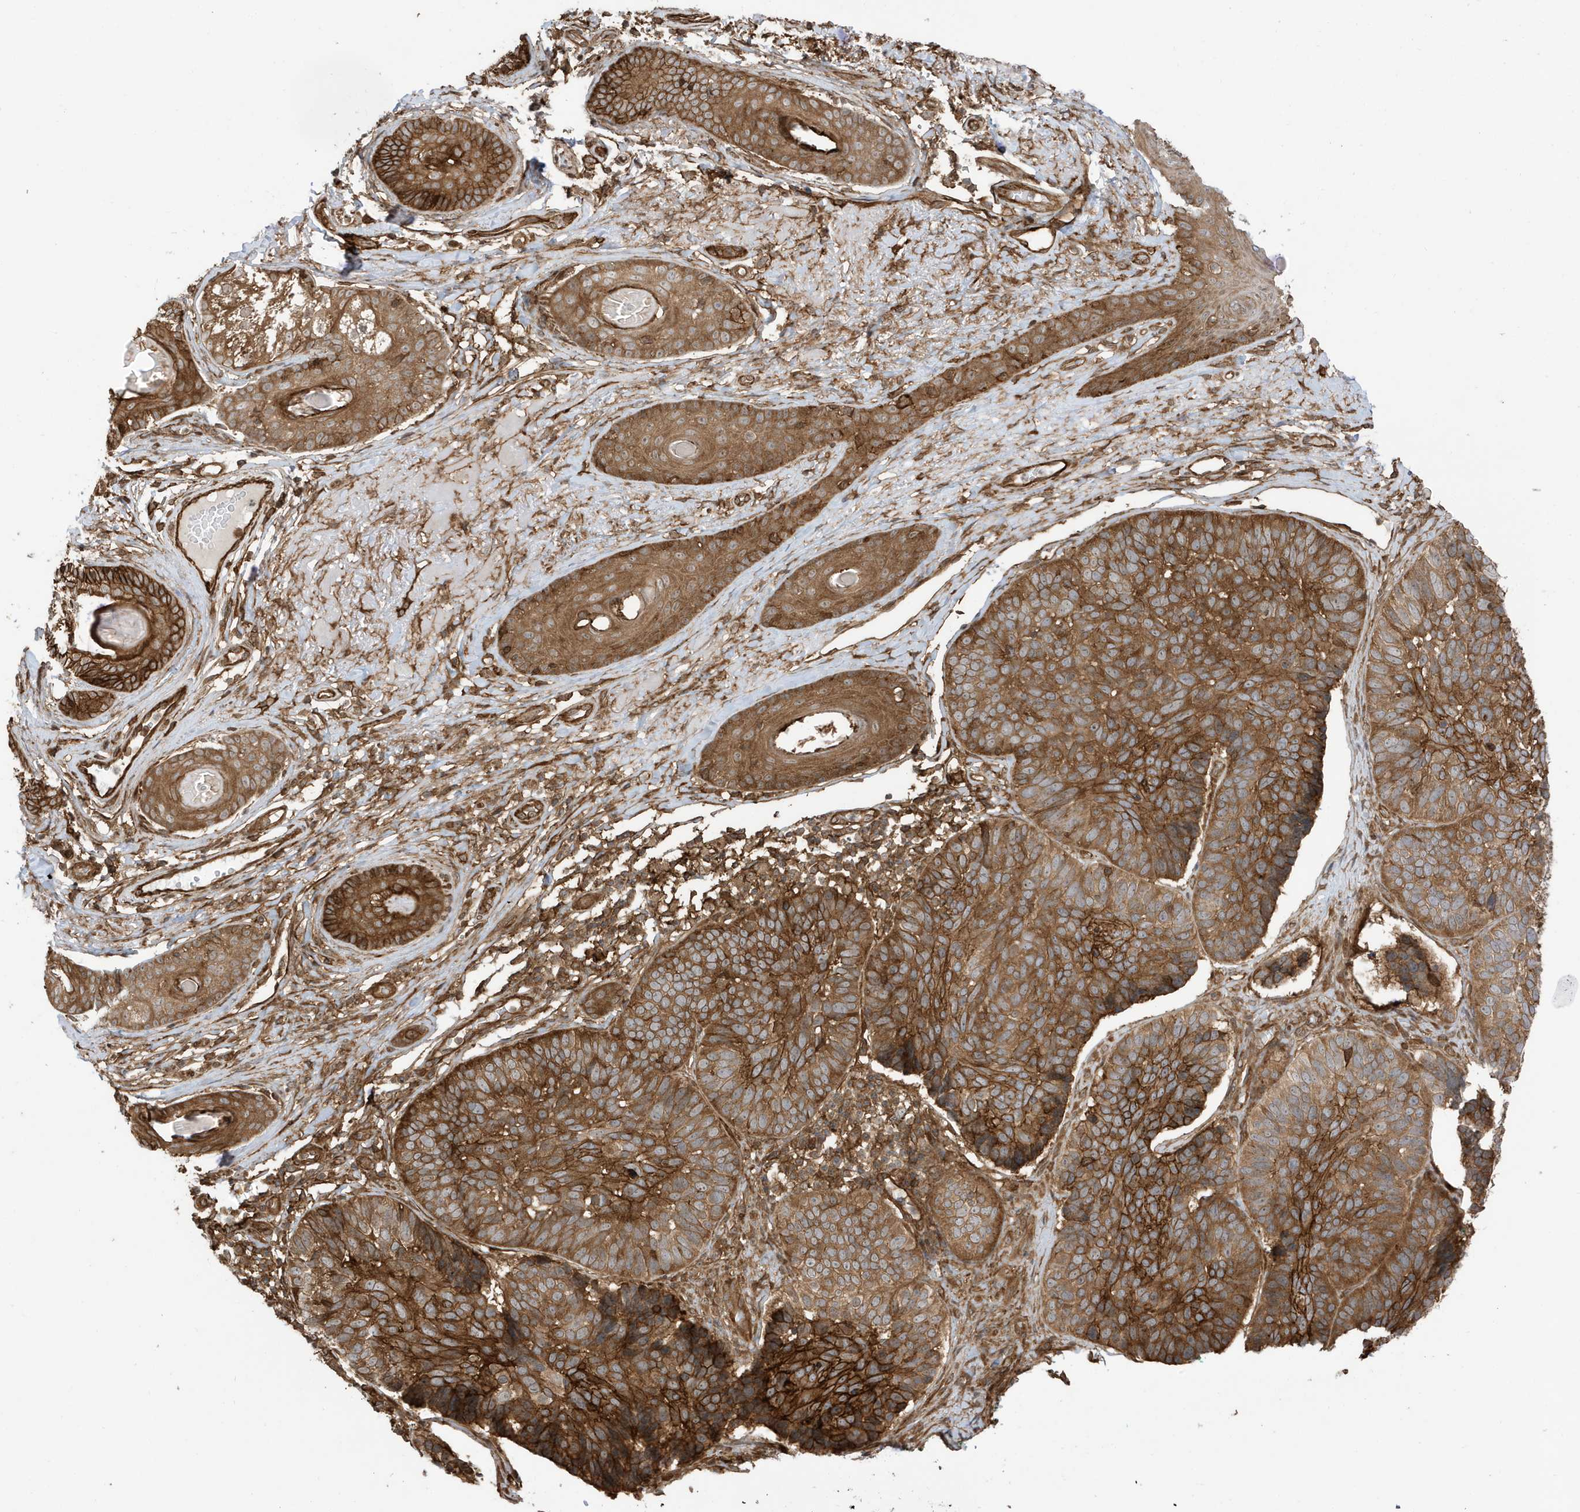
{"staining": {"intensity": "strong", "quantity": ">75%", "location": "cytoplasmic/membranous"}, "tissue": "skin cancer", "cell_type": "Tumor cells", "image_type": "cancer", "snomed": [{"axis": "morphology", "description": "Basal cell carcinoma"}, {"axis": "topography", "description": "Skin"}], "caption": "High-power microscopy captured an immunohistochemistry image of skin basal cell carcinoma, revealing strong cytoplasmic/membranous staining in approximately >75% of tumor cells. (DAB (3,3'-diaminobenzidine) = brown stain, brightfield microscopy at high magnification).", "gene": "CDC42EP3", "patient": {"sex": "male", "age": 62}}